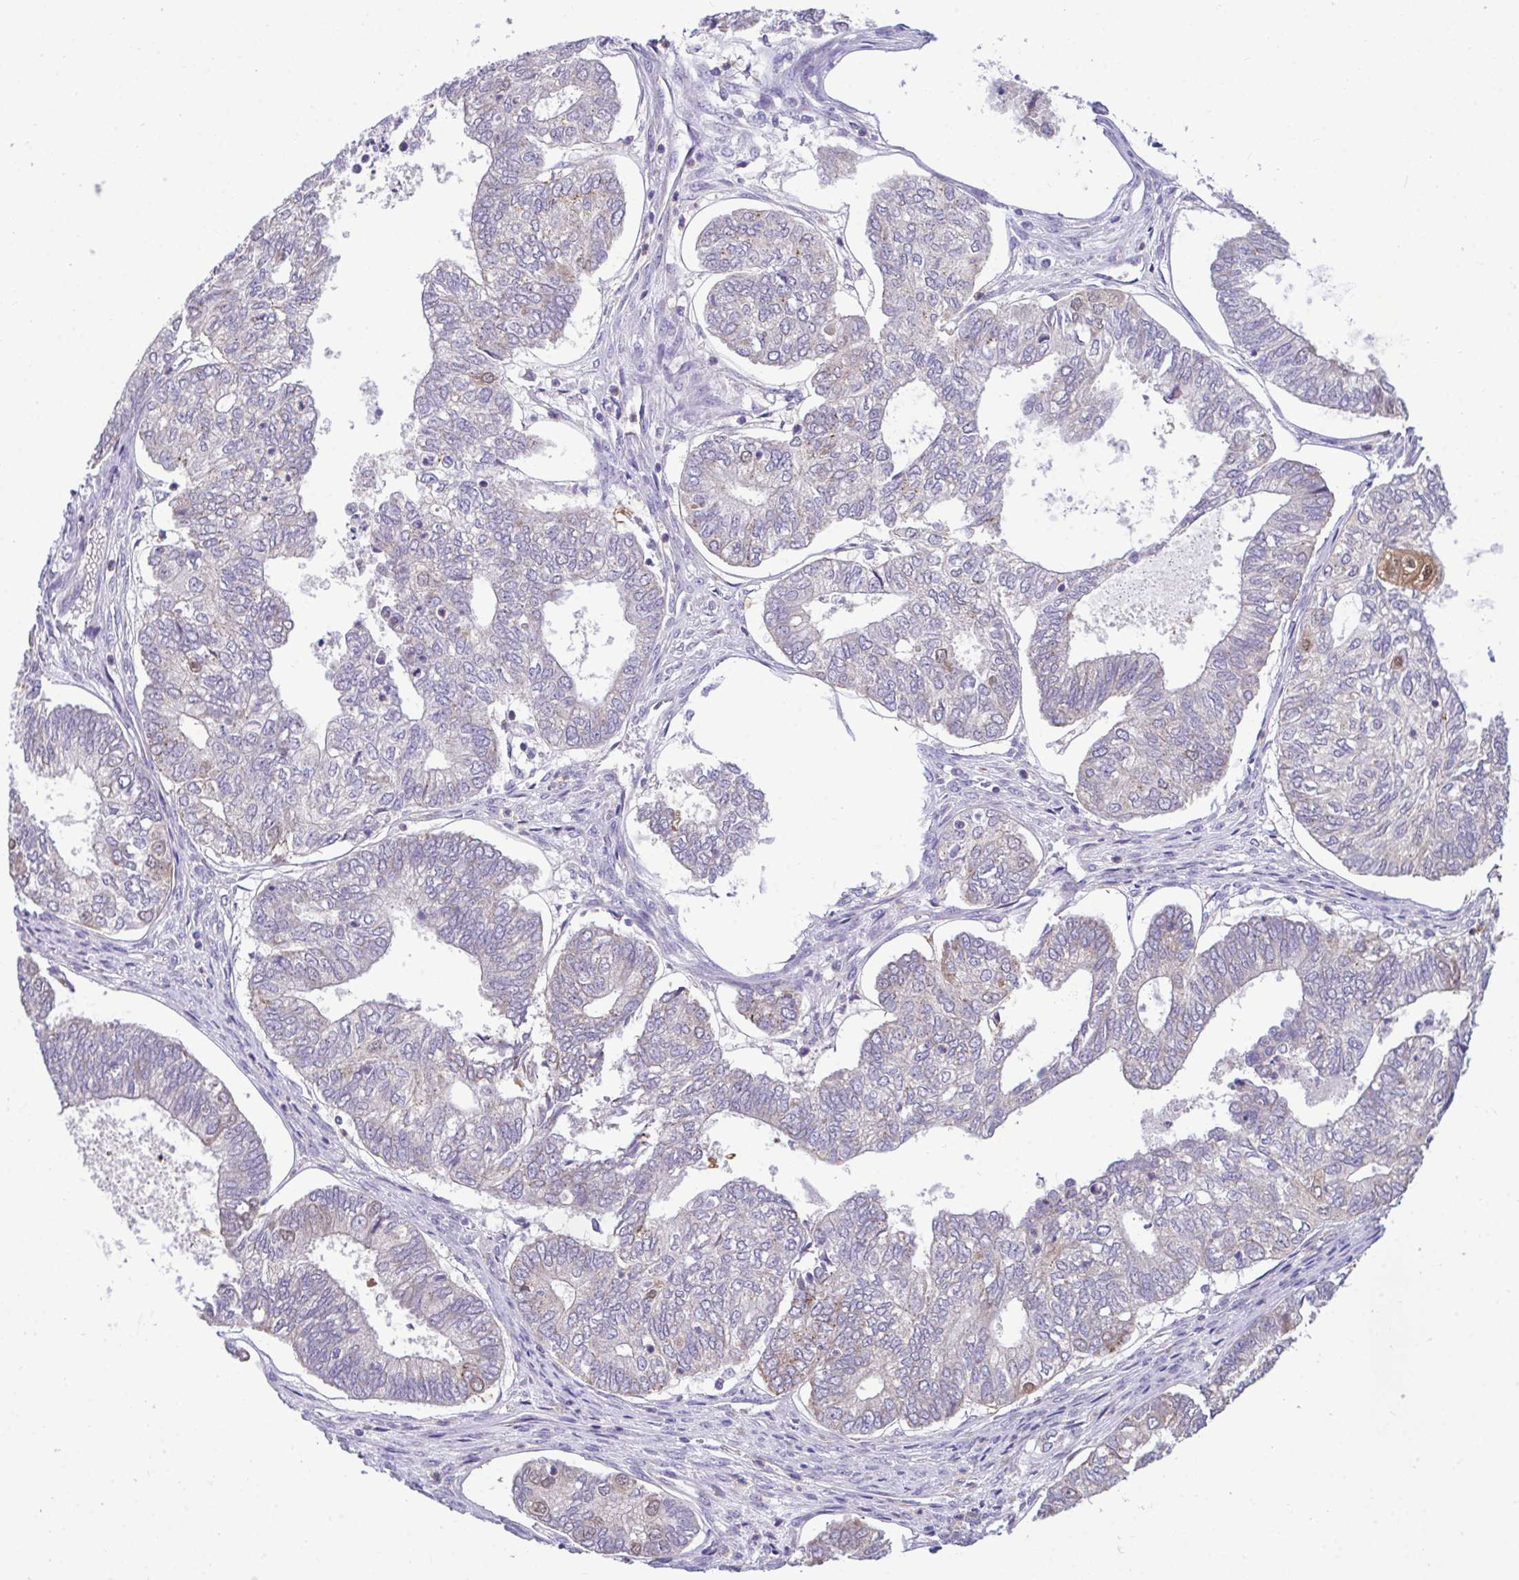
{"staining": {"intensity": "moderate", "quantity": "<25%", "location": "cytoplasmic/membranous"}, "tissue": "ovarian cancer", "cell_type": "Tumor cells", "image_type": "cancer", "snomed": [{"axis": "morphology", "description": "Carcinoma, endometroid"}, {"axis": "topography", "description": "Ovary"}], "caption": "There is low levels of moderate cytoplasmic/membranous positivity in tumor cells of ovarian endometroid carcinoma, as demonstrated by immunohistochemical staining (brown color).", "gene": "SARS2", "patient": {"sex": "female", "age": 64}}